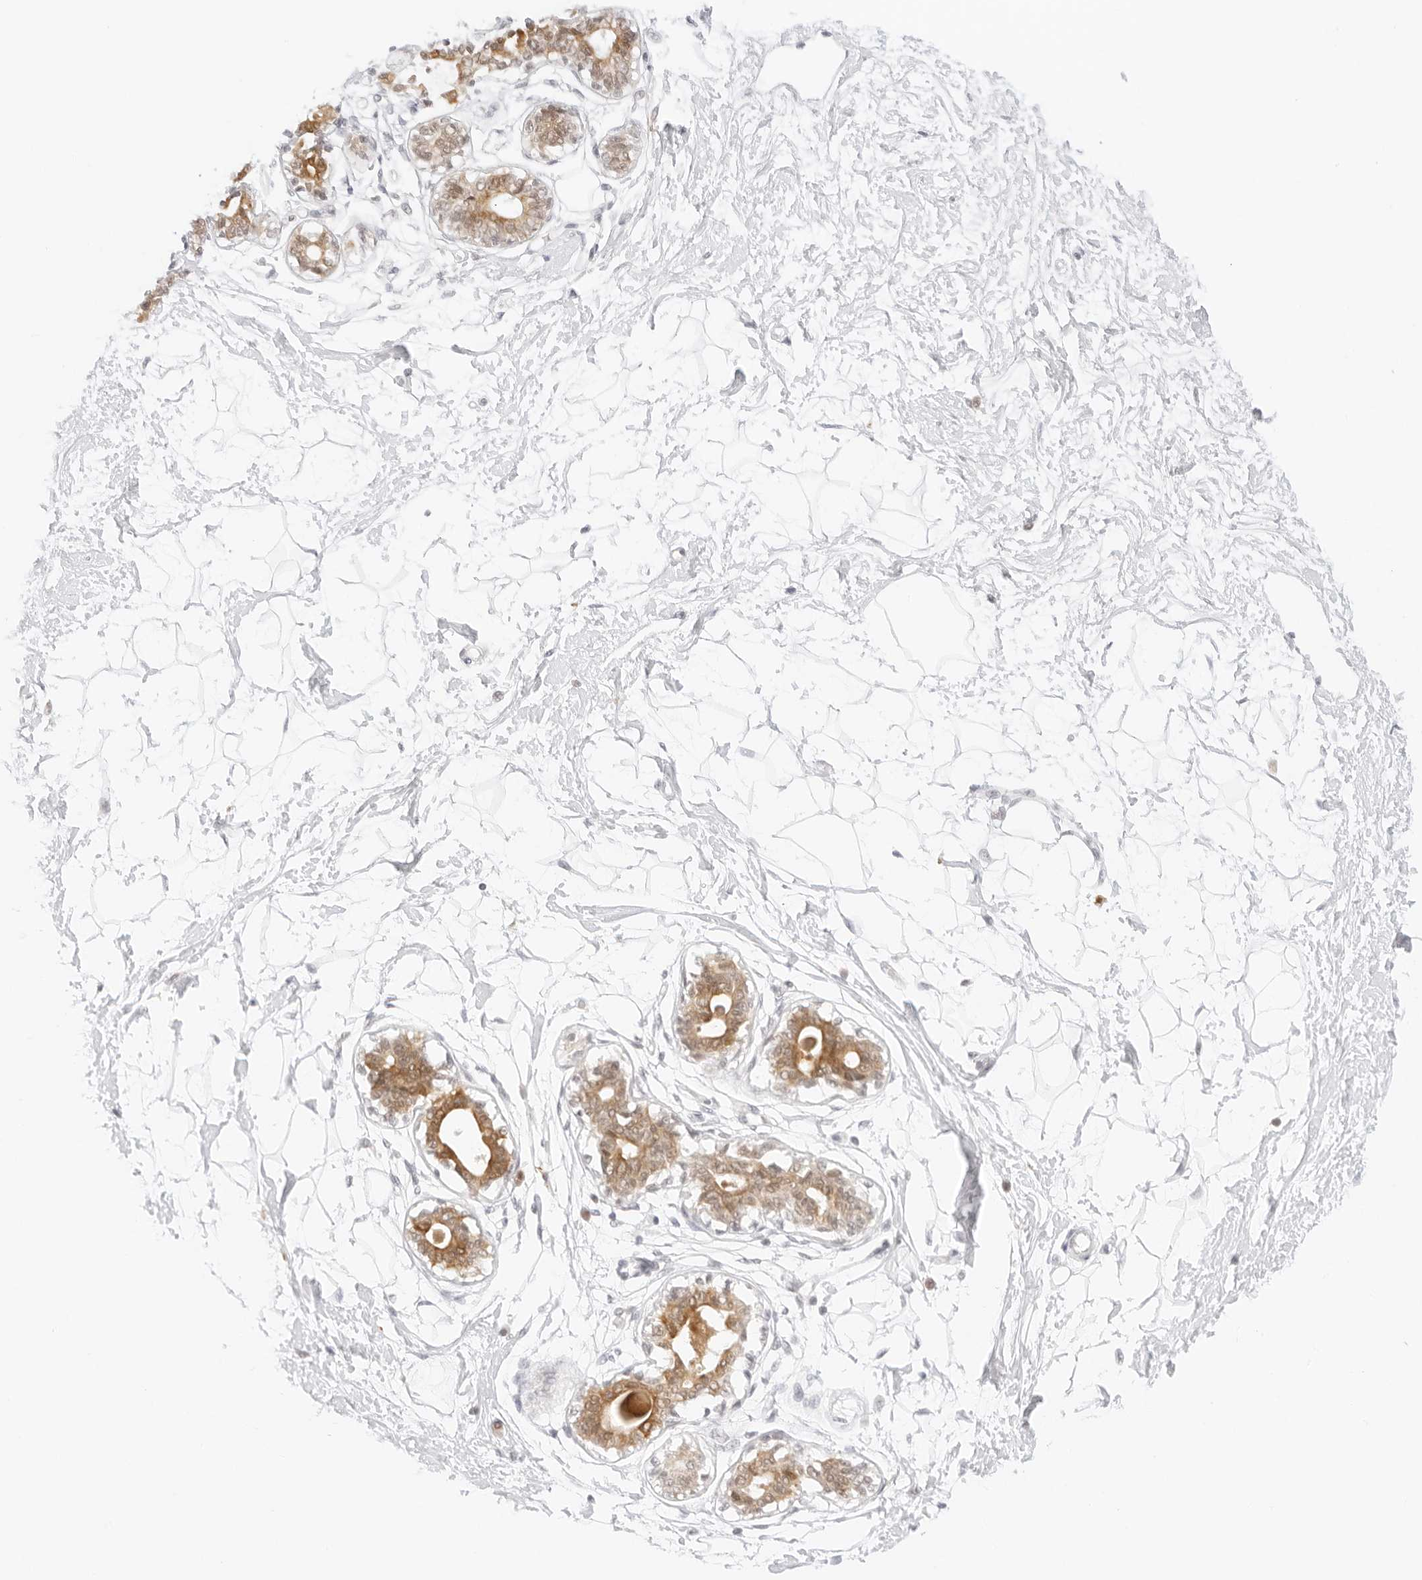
{"staining": {"intensity": "negative", "quantity": "none", "location": "none"}, "tissue": "breast", "cell_type": "Adipocytes", "image_type": "normal", "snomed": [{"axis": "morphology", "description": "Normal tissue, NOS"}, {"axis": "topography", "description": "Breast"}], "caption": "Adipocytes show no significant staining in benign breast. Brightfield microscopy of immunohistochemistry (IHC) stained with DAB (3,3'-diaminobenzidine) (brown) and hematoxylin (blue), captured at high magnification.", "gene": "POLR3C", "patient": {"sex": "female", "age": 45}}